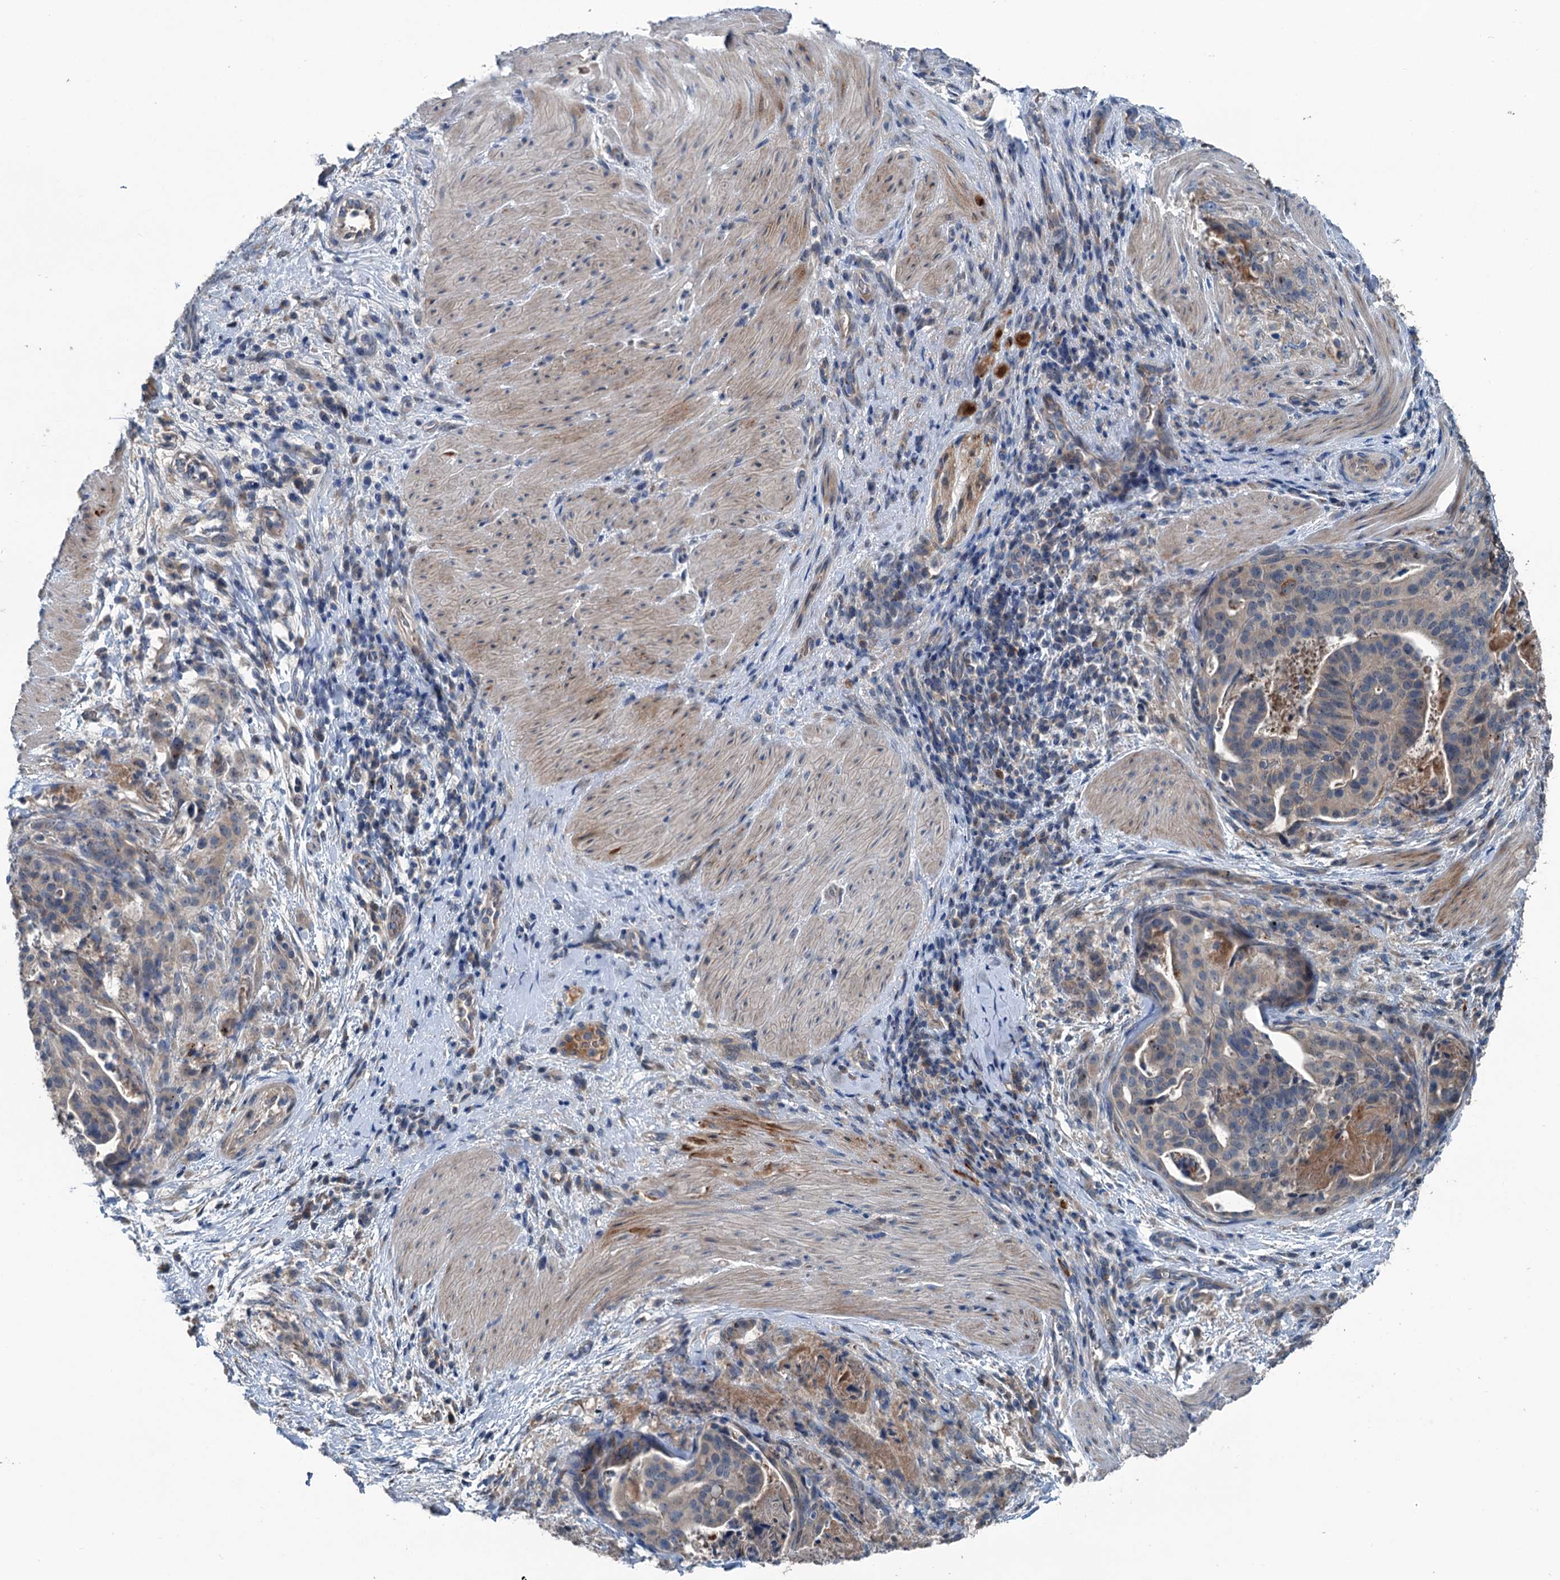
{"staining": {"intensity": "negative", "quantity": "none", "location": "none"}, "tissue": "stomach cancer", "cell_type": "Tumor cells", "image_type": "cancer", "snomed": [{"axis": "morphology", "description": "Adenocarcinoma, NOS"}, {"axis": "topography", "description": "Stomach"}], "caption": "High power microscopy histopathology image of an IHC micrograph of stomach cancer, revealing no significant positivity in tumor cells.", "gene": "TEDC1", "patient": {"sex": "male", "age": 48}}